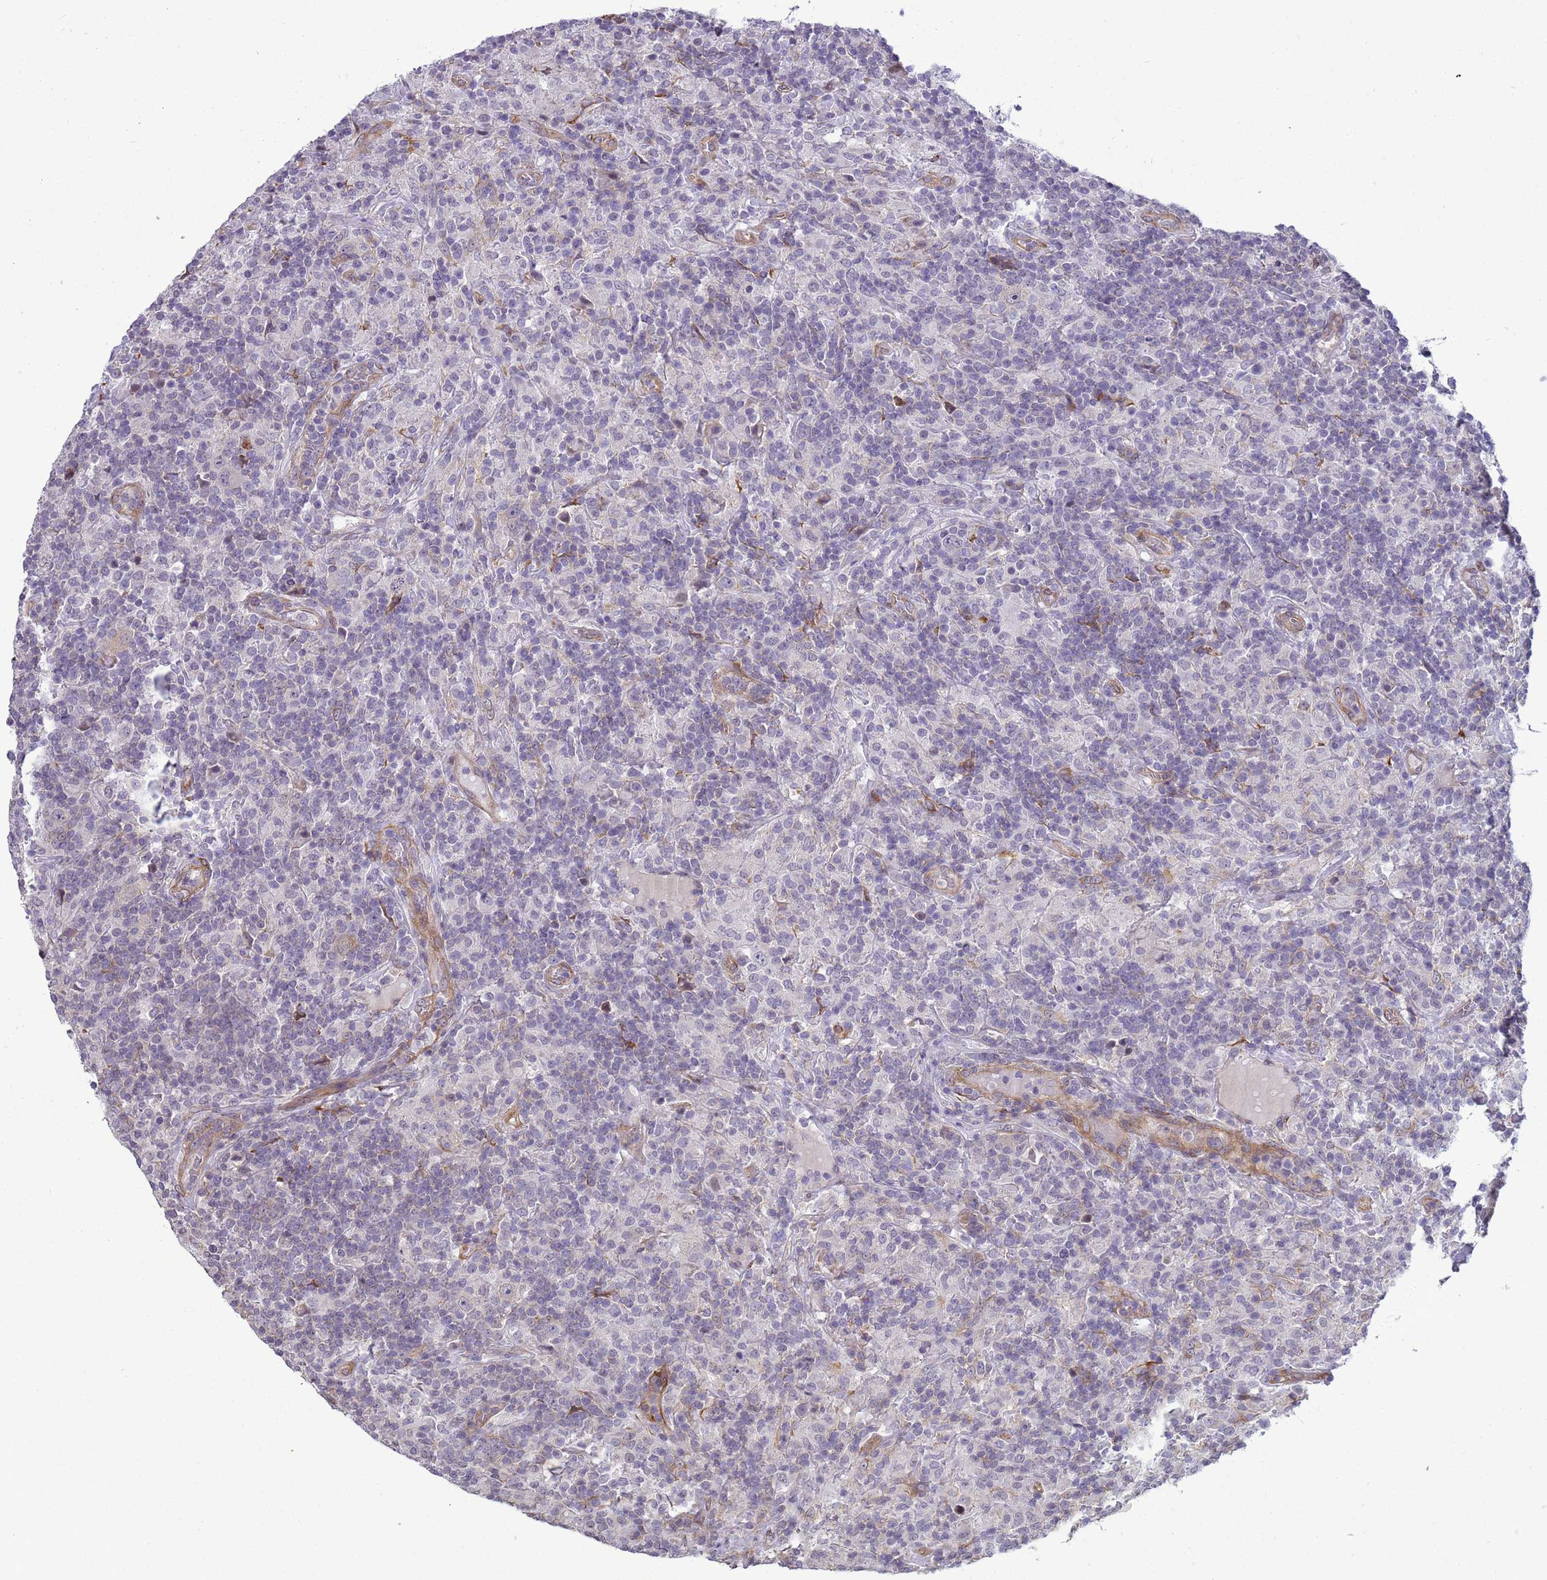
{"staining": {"intensity": "negative", "quantity": "none", "location": "none"}, "tissue": "lymphoma", "cell_type": "Tumor cells", "image_type": "cancer", "snomed": [{"axis": "morphology", "description": "Hodgkin's disease, NOS"}, {"axis": "topography", "description": "Lymph node"}], "caption": "Tumor cells show no significant positivity in Hodgkin's disease.", "gene": "ITGB4", "patient": {"sex": "male", "age": 70}}